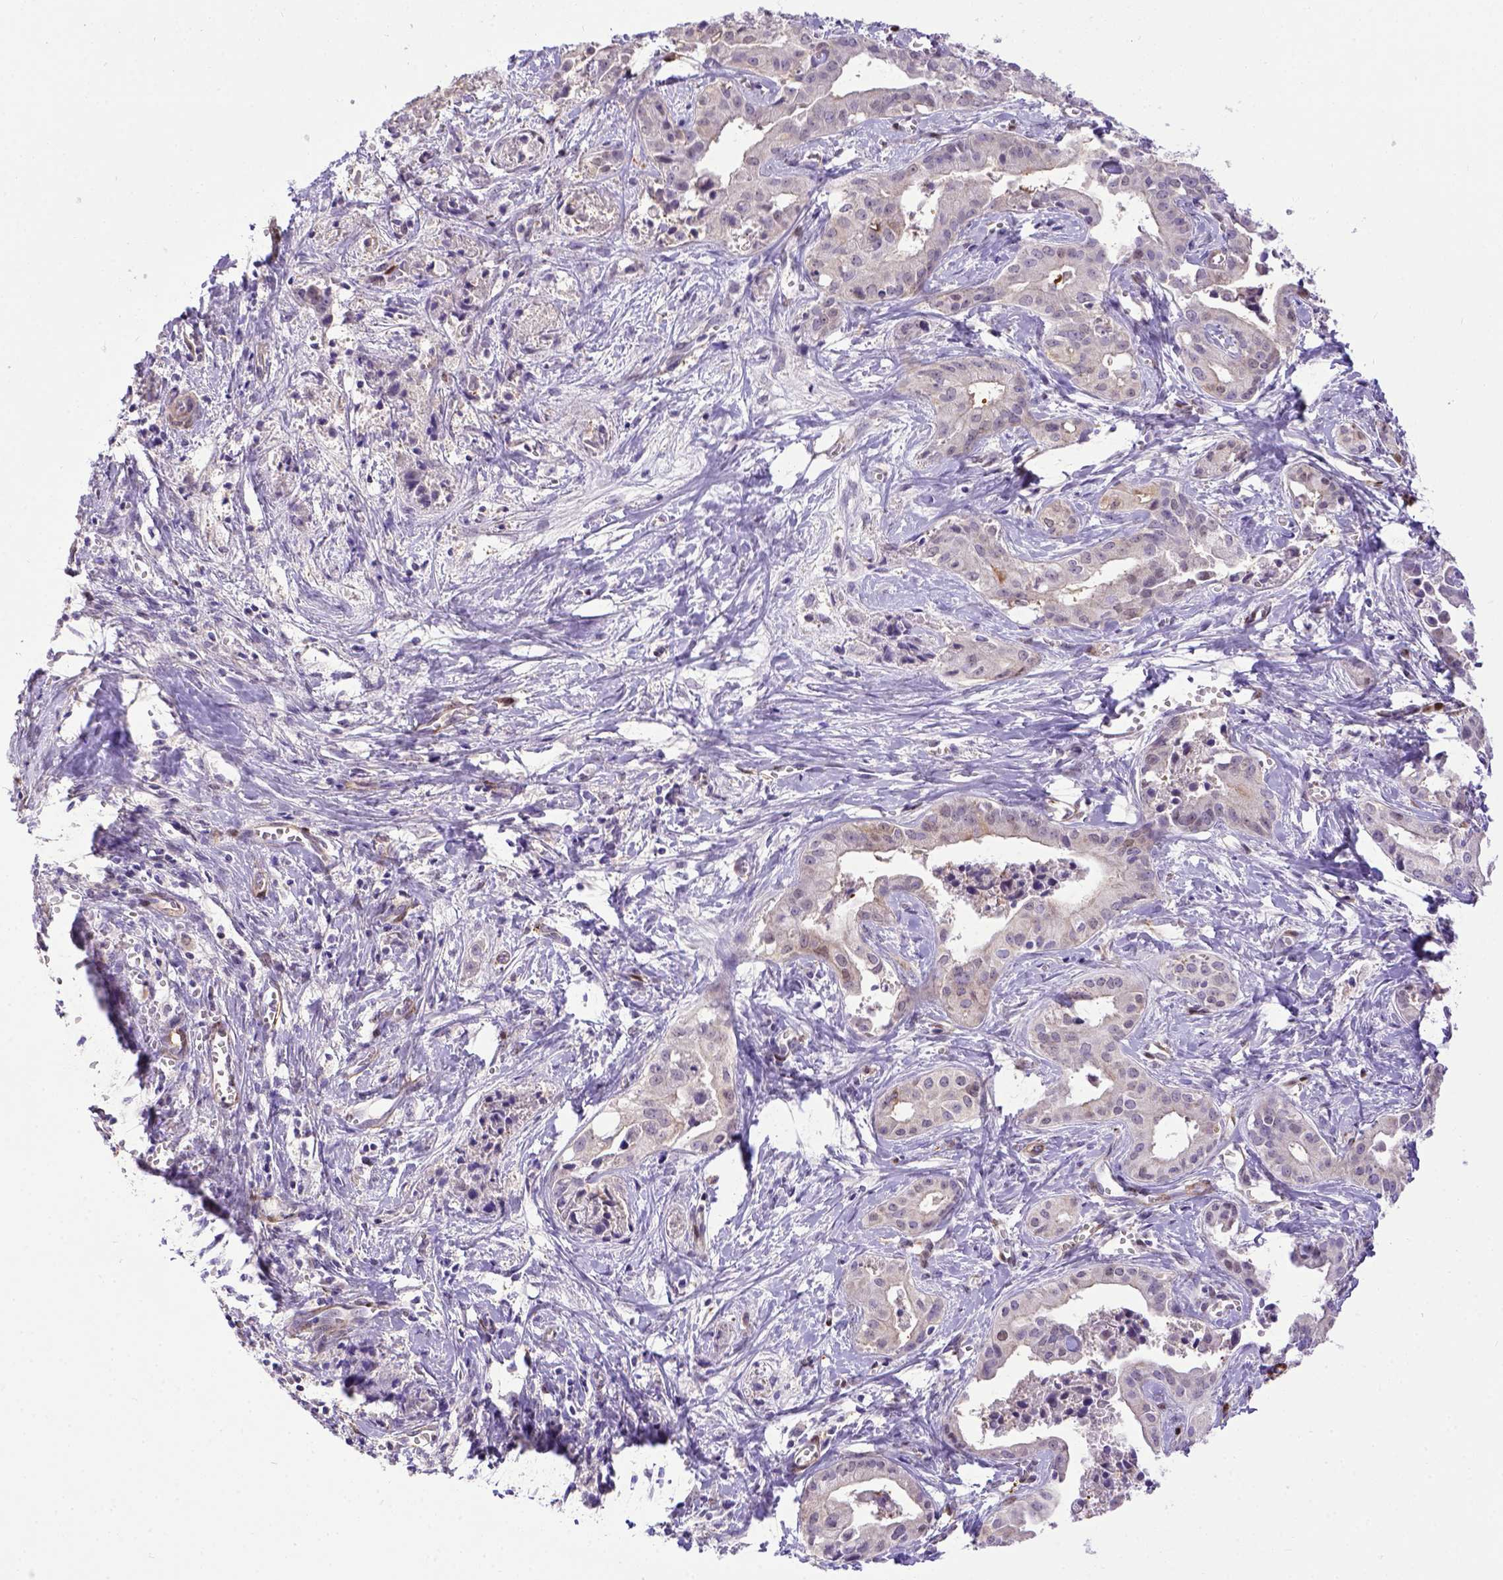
{"staining": {"intensity": "negative", "quantity": "none", "location": "none"}, "tissue": "liver cancer", "cell_type": "Tumor cells", "image_type": "cancer", "snomed": [{"axis": "morphology", "description": "Cholangiocarcinoma"}, {"axis": "topography", "description": "Liver"}], "caption": "Protein analysis of liver cholangiocarcinoma reveals no significant positivity in tumor cells. (DAB immunohistochemistry (IHC) with hematoxylin counter stain).", "gene": "BTN1A1", "patient": {"sex": "female", "age": 65}}